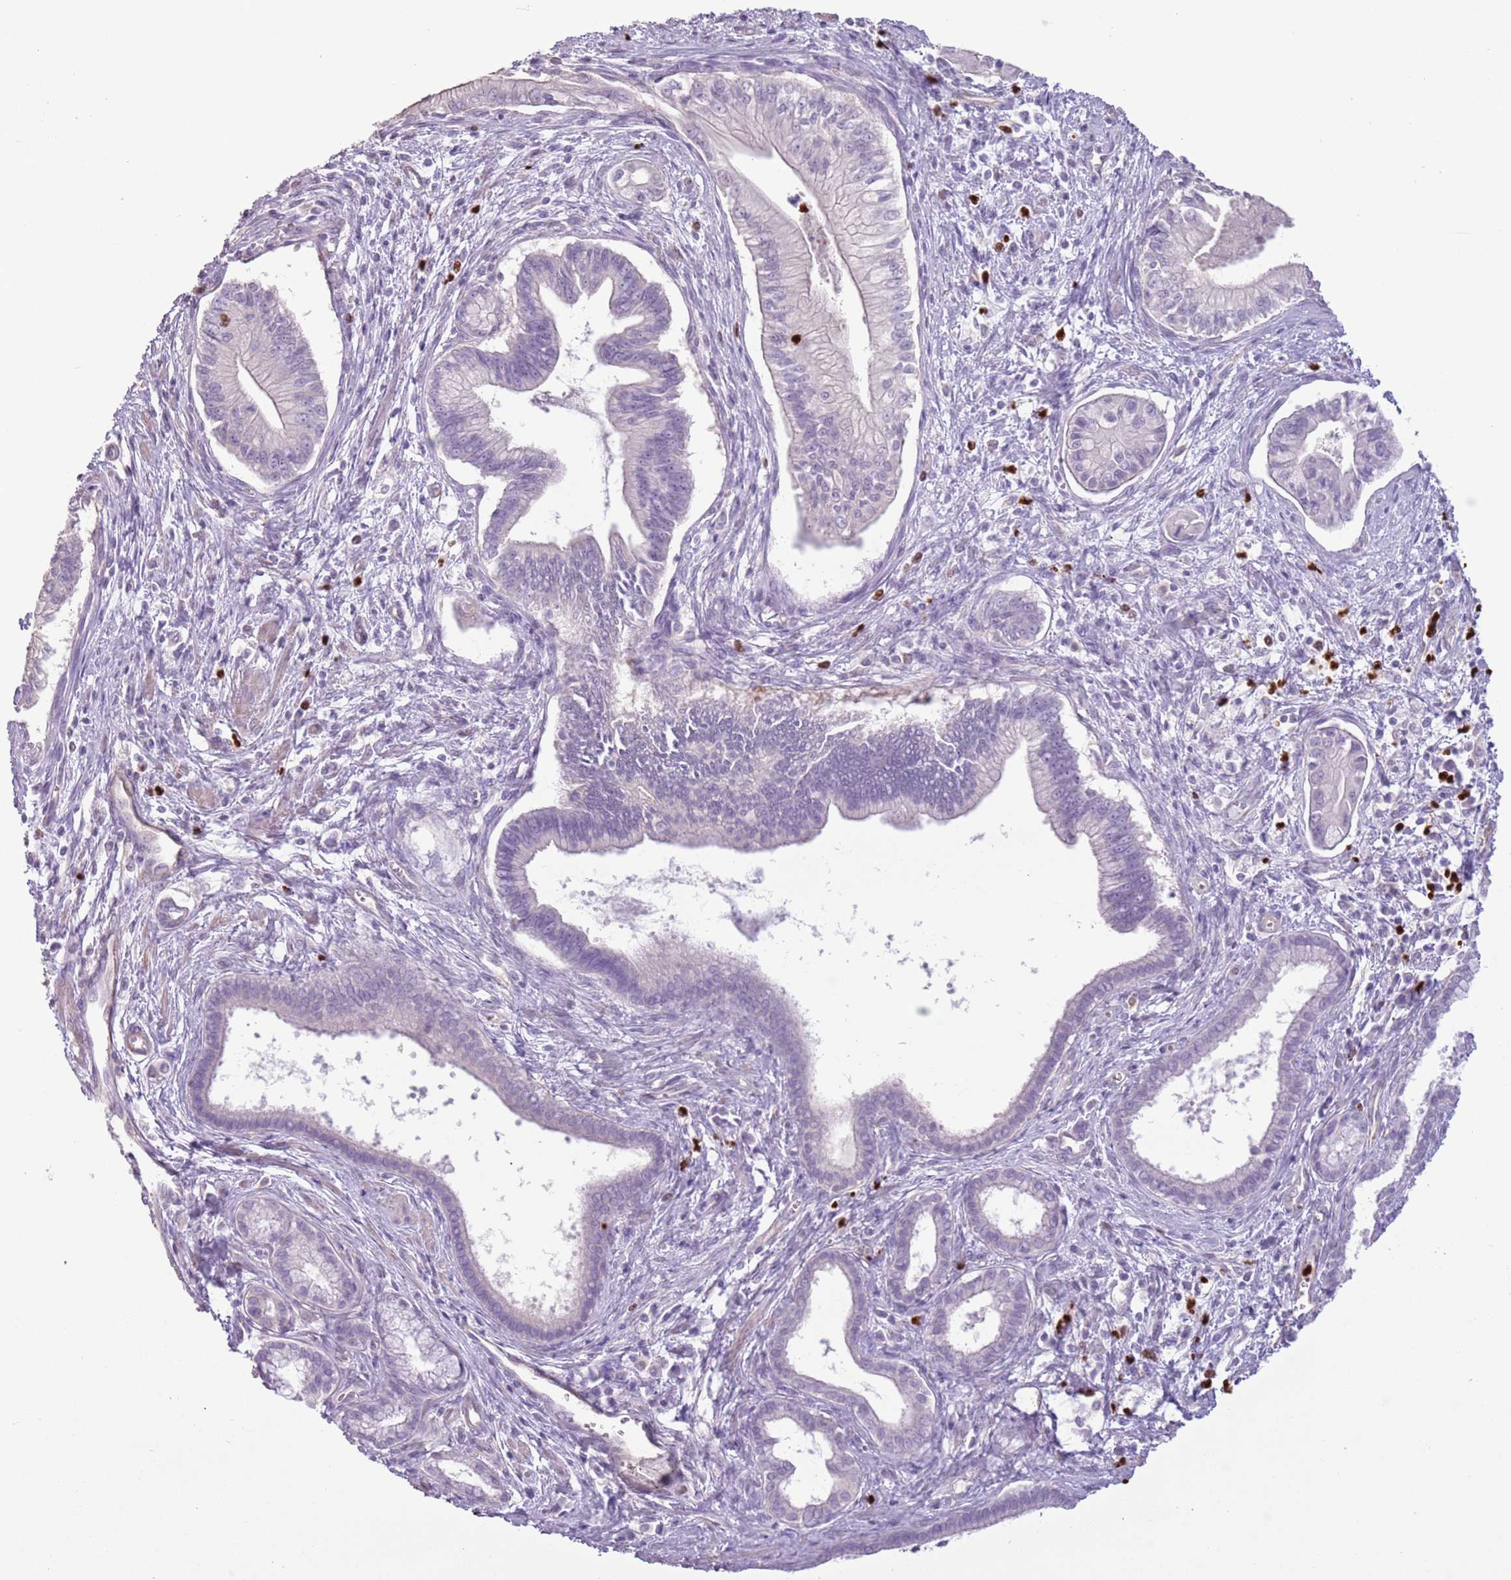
{"staining": {"intensity": "negative", "quantity": "none", "location": "none"}, "tissue": "pancreatic cancer", "cell_type": "Tumor cells", "image_type": "cancer", "snomed": [{"axis": "morphology", "description": "Adenocarcinoma, NOS"}, {"axis": "topography", "description": "Pancreas"}], "caption": "This histopathology image is of adenocarcinoma (pancreatic) stained with immunohistochemistry to label a protein in brown with the nuclei are counter-stained blue. There is no positivity in tumor cells.", "gene": "CELF6", "patient": {"sex": "male", "age": 78}}